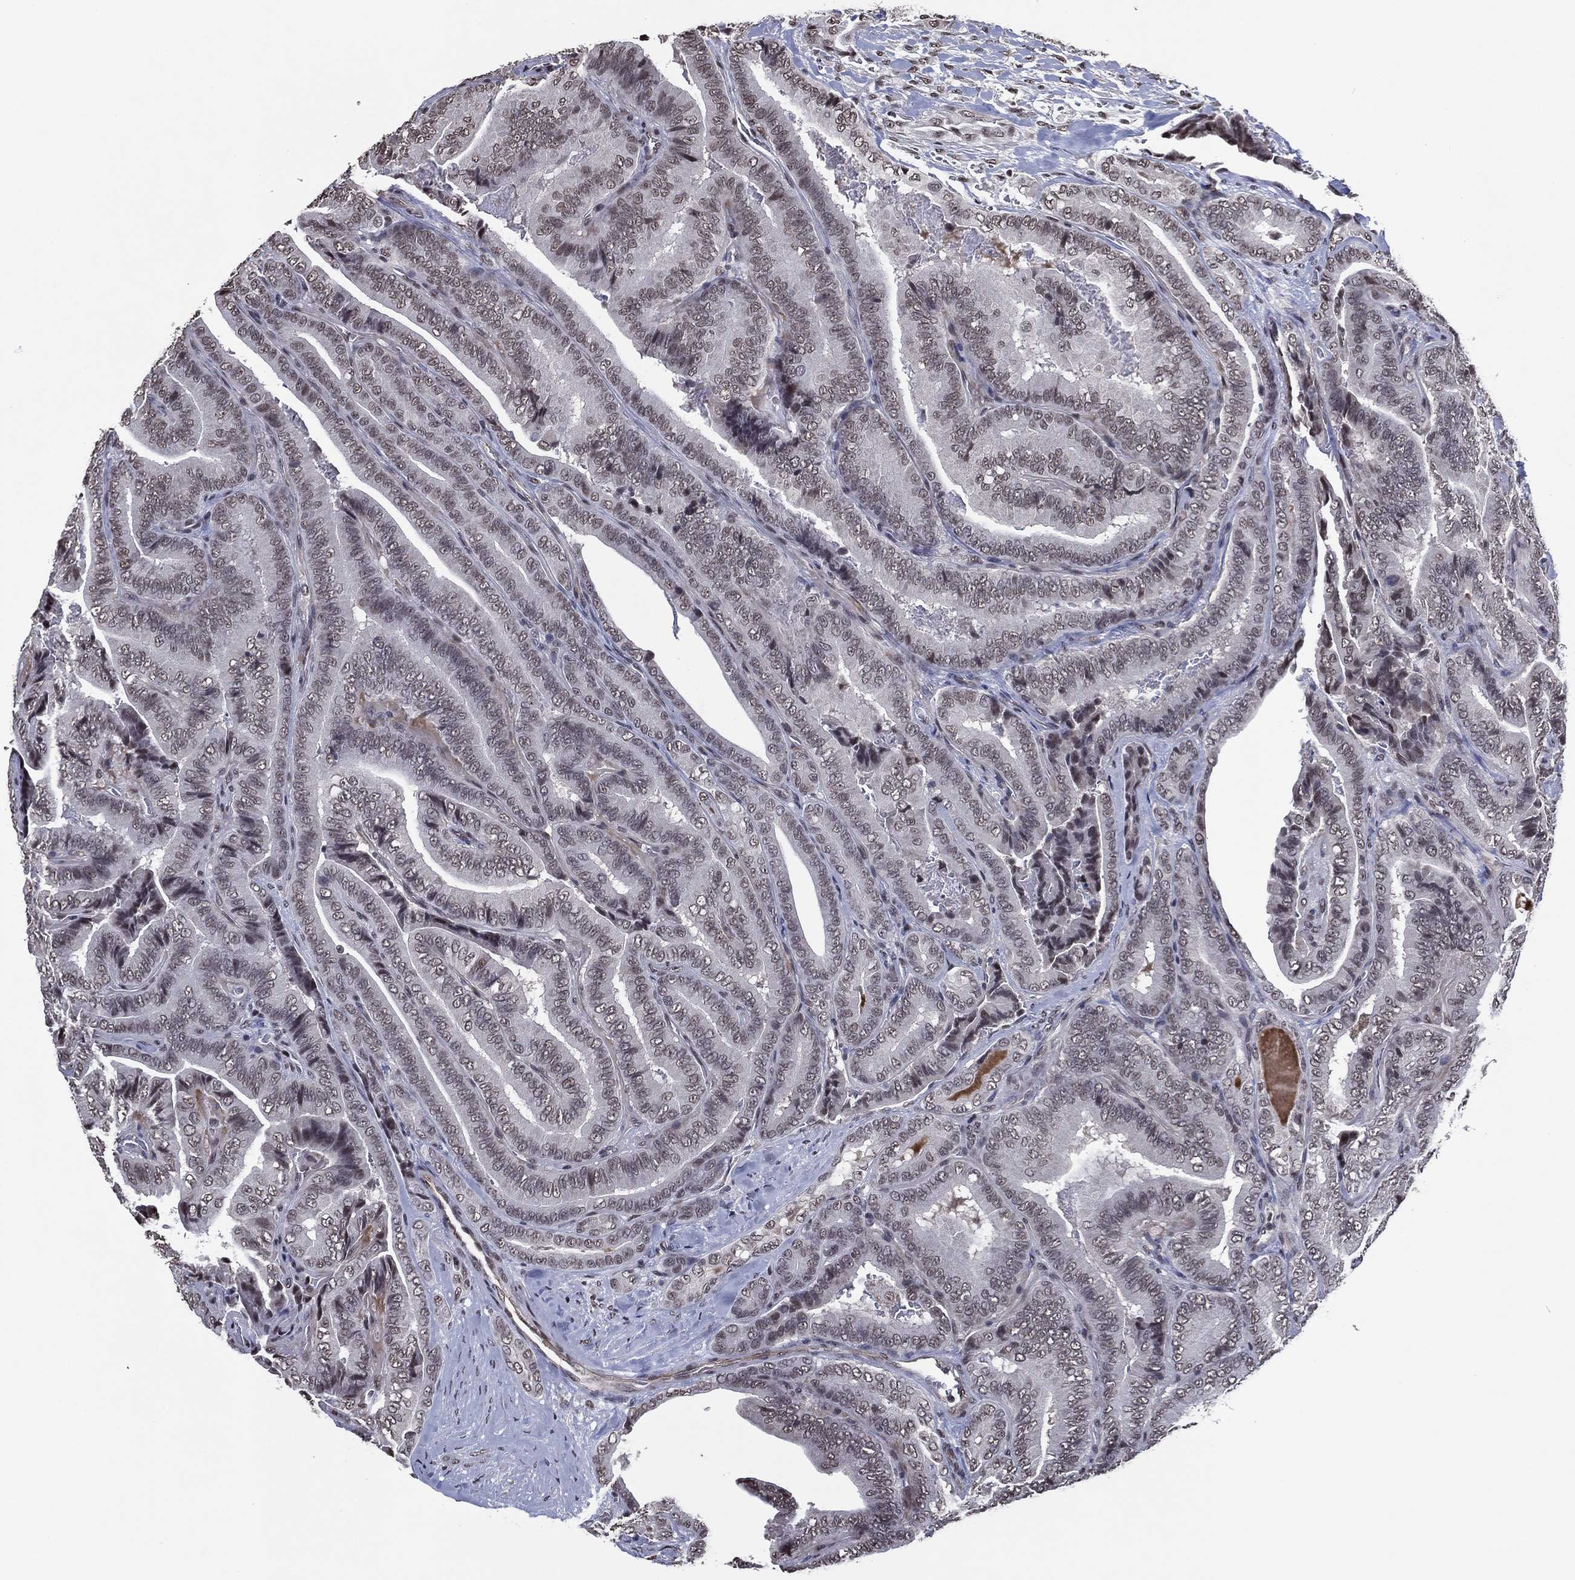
{"staining": {"intensity": "negative", "quantity": "none", "location": "none"}, "tissue": "thyroid cancer", "cell_type": "Tumor cells", "image_type": "cancer", "snomed": [{"axis": "morphology", "description": "Papillary adenocarcinoma, NOS"}, {"axis": "topography", "description": "Thyroid gland"}], "caption": "There is no significant expression in tumor cells of thyroid cancer. (DAB IHC, high magnification).", "gene": "ZBTB42", "patient": {"sex": "male", "age": 61}}